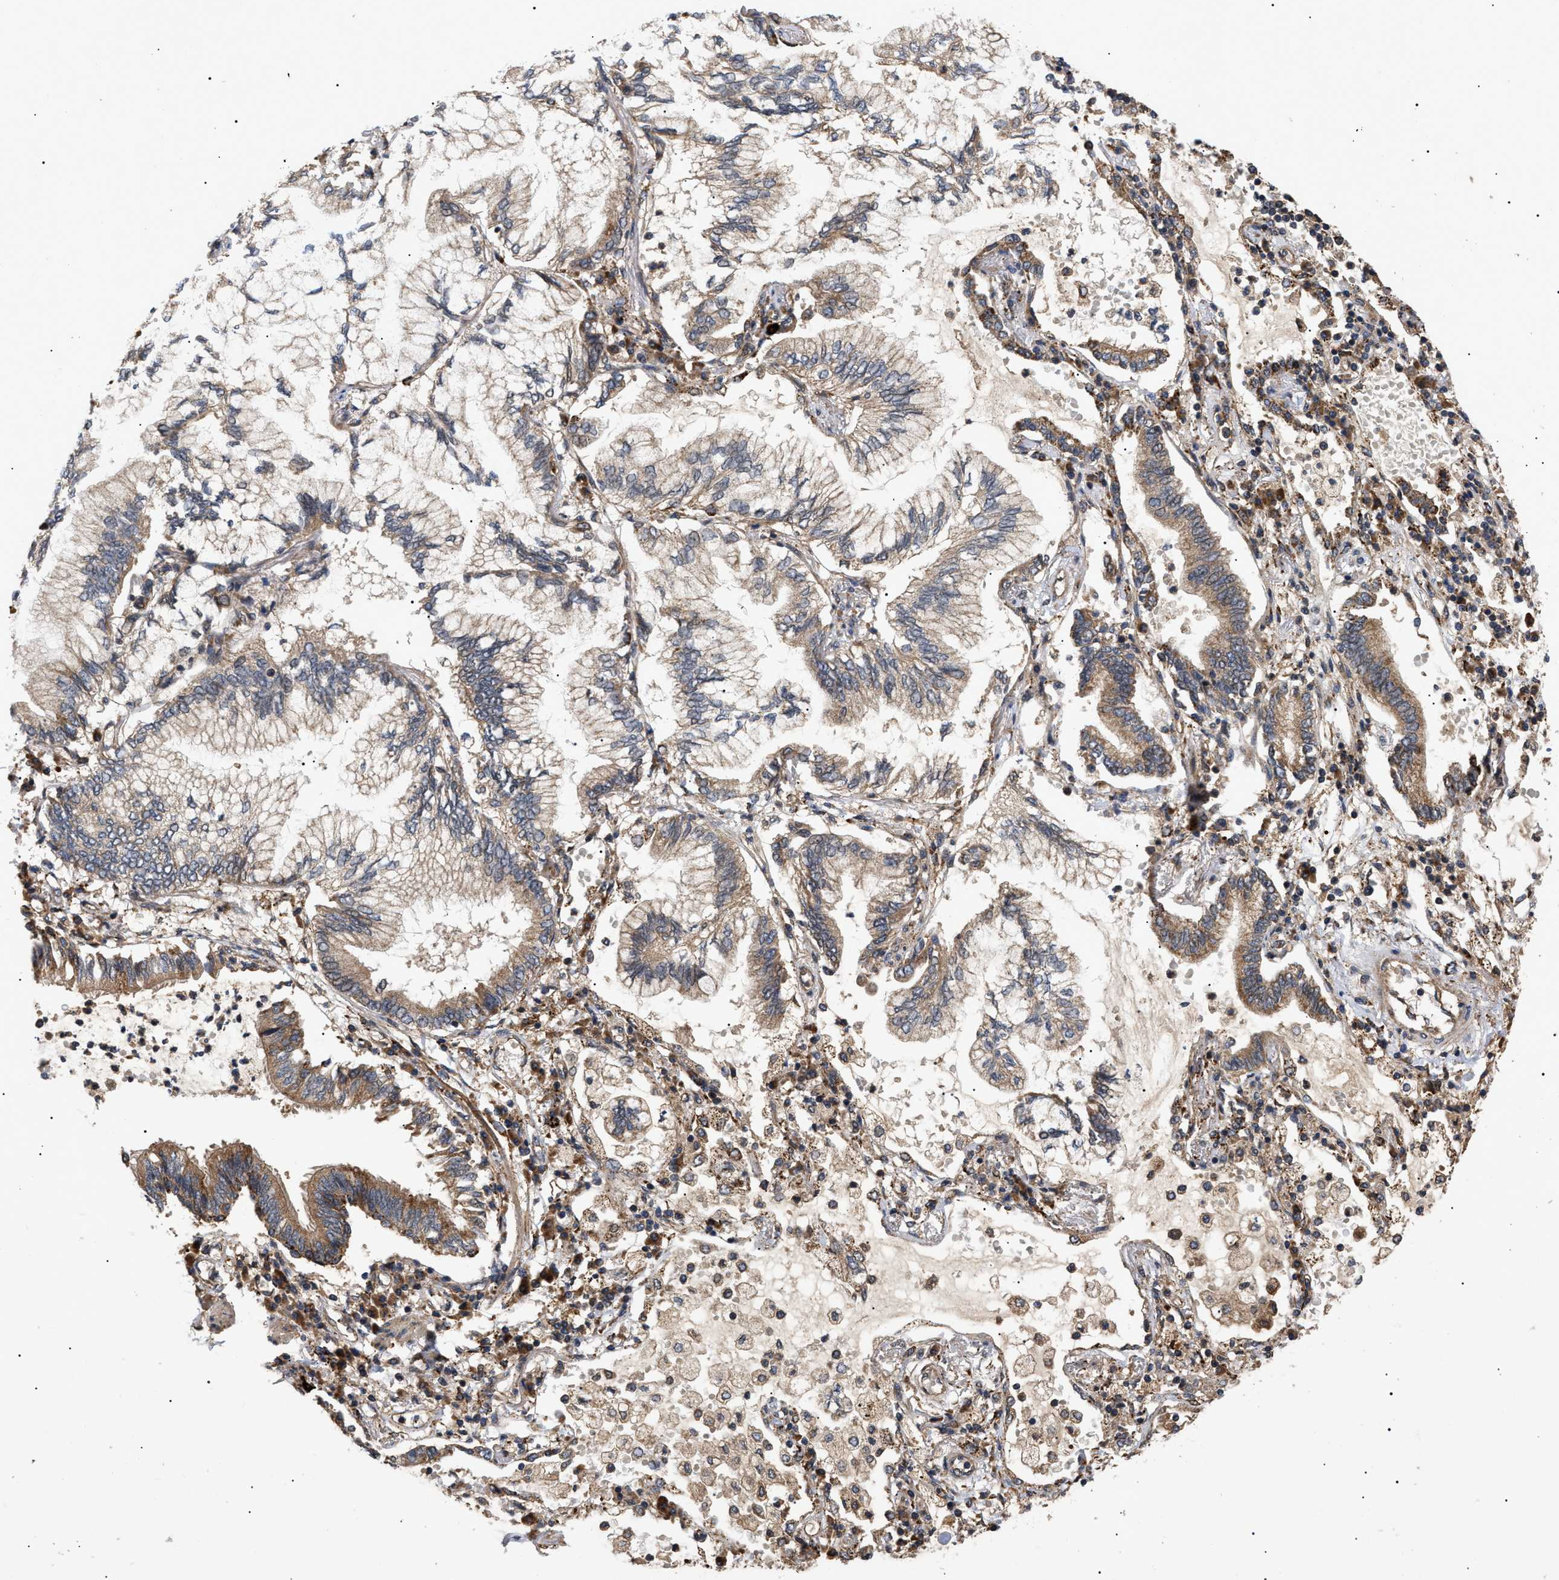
{"staining": {"intensity": "moderate", "quantity": ">75%", "location": "cytoplasmic/membranous"}, "tissue": "lung cancer", "cell_type": "Tumor cells", "image_type": "cancer", "snomed": [{"axis": "morphology", "description": "Normal tissue, NOS"}, {"axis": "morphology", "description": "Adenocarcinoma, NOS"}, {"axis": "topography", "description": "Bronchus"}, {"axis": "topography", "description": "Lung"}], "caption": "Protein analysis of lung cancer tissue exhibits moderate cytoplasmic/membranous positivity in approximately >75% of tumor cells. (Brightfield microscopy of DAB IHC at high magnification).", "gene": "ASTL", "patient": {"sex": "female", "age": 70}}